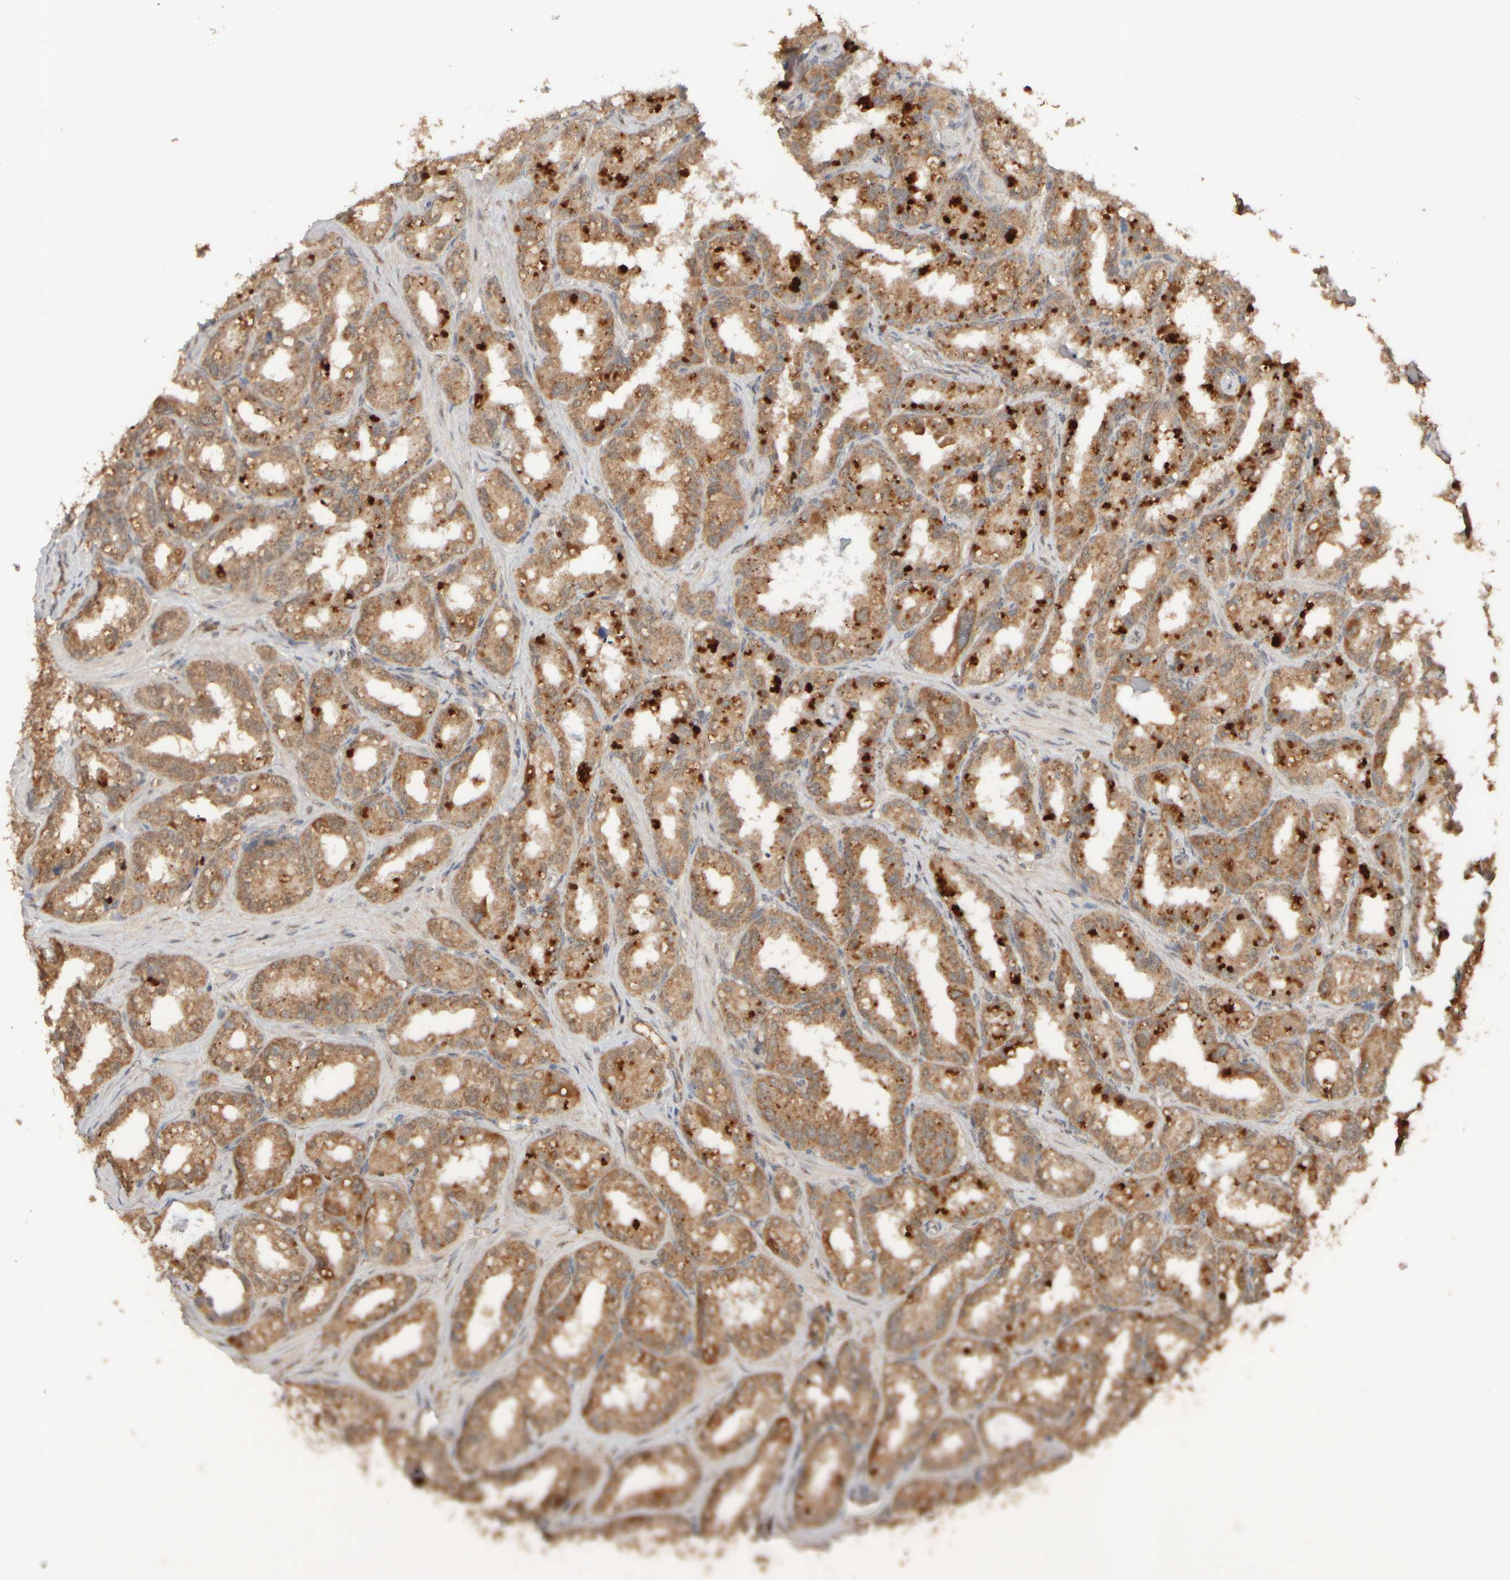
{"staining": {"intensity": "strong", "quantity": "<25%", "location": "cytoplasmic/membranous"}, "tissue": "seminal vesicle", "cell_type": "Glandular cells", "image_type": "normal", "snomed": [{"axis": "morphology", "description": "Normal tissue, NOS"}, {"axis": "topography", "description": "Prostate"}, {"axis": "topography", "description": "Seminal veicle"}], "caption": "A brown stain highlights strong cytoplasmic/membranous staining of a protein in glandular cells of unremarkable human seminal vesicle. Using DAB (brown) and hematoxylin (blue) stains, captured at high magnification using brightfield microscopy.", "gene": "EIF2B3", "patient": {"sex": "male", "age": 51}}